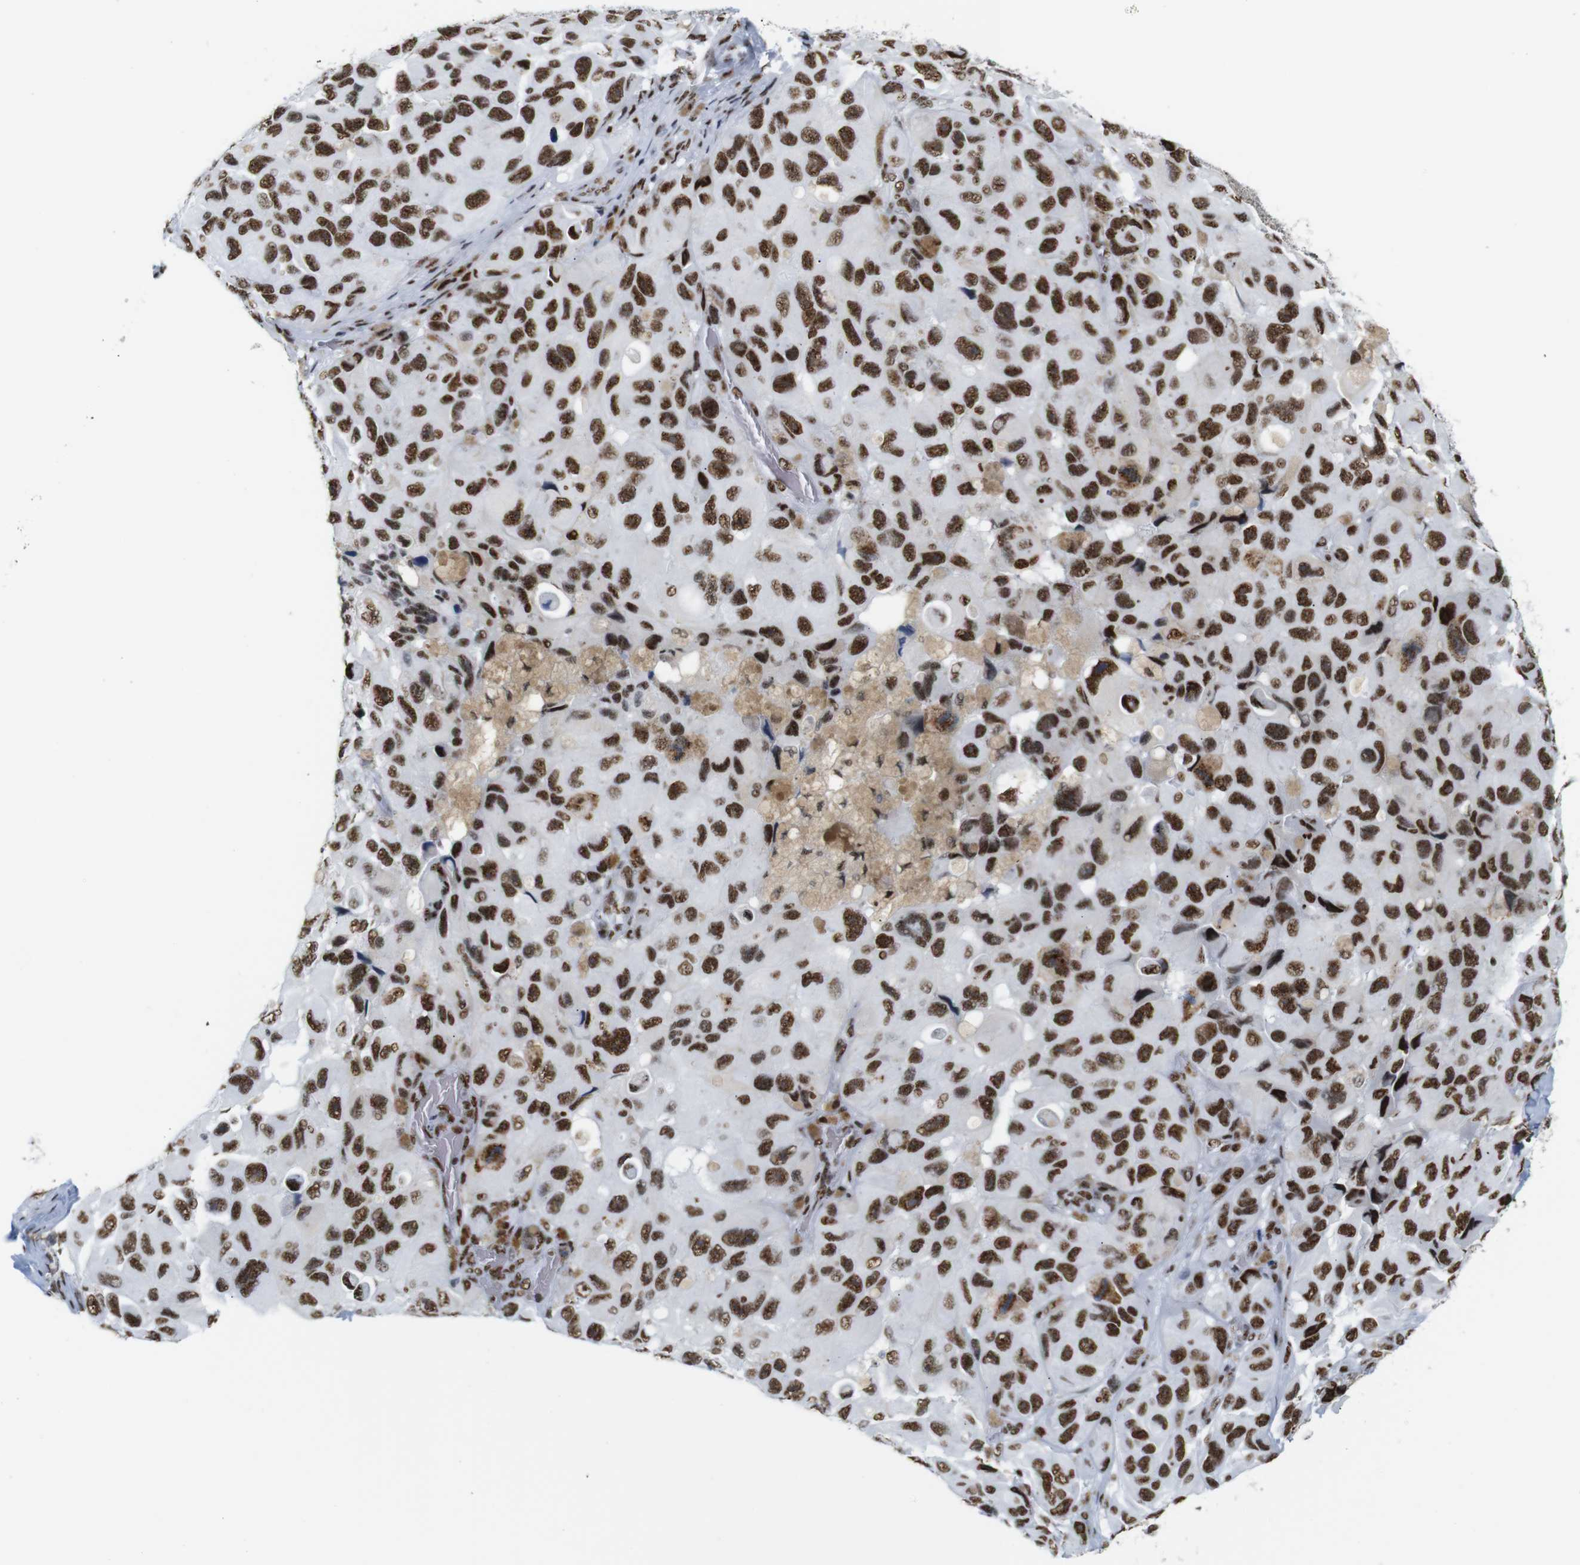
{"staining": {"intensity": "strong", "quantity": ">75%", "location": "cytoplasmic/membranous,nuclear"}, "tissue": "melanoma", "cell_type": "Tumor cells", "image_type": "cancer", "snomed": [{"axis": "morphology", "description": "Malignant melanoma, NOS"}, {"axis": "topography", "description": "Skin"}], "caption": "Strong cytoplasmic/membranous and nuclear staining for a protein is appreciated in approximately >75% of tumor cells of melanoma using immunohistochemistry (IHC).", "gene": "TRA2B", "patient": {"sex": "female", "age": 73}}